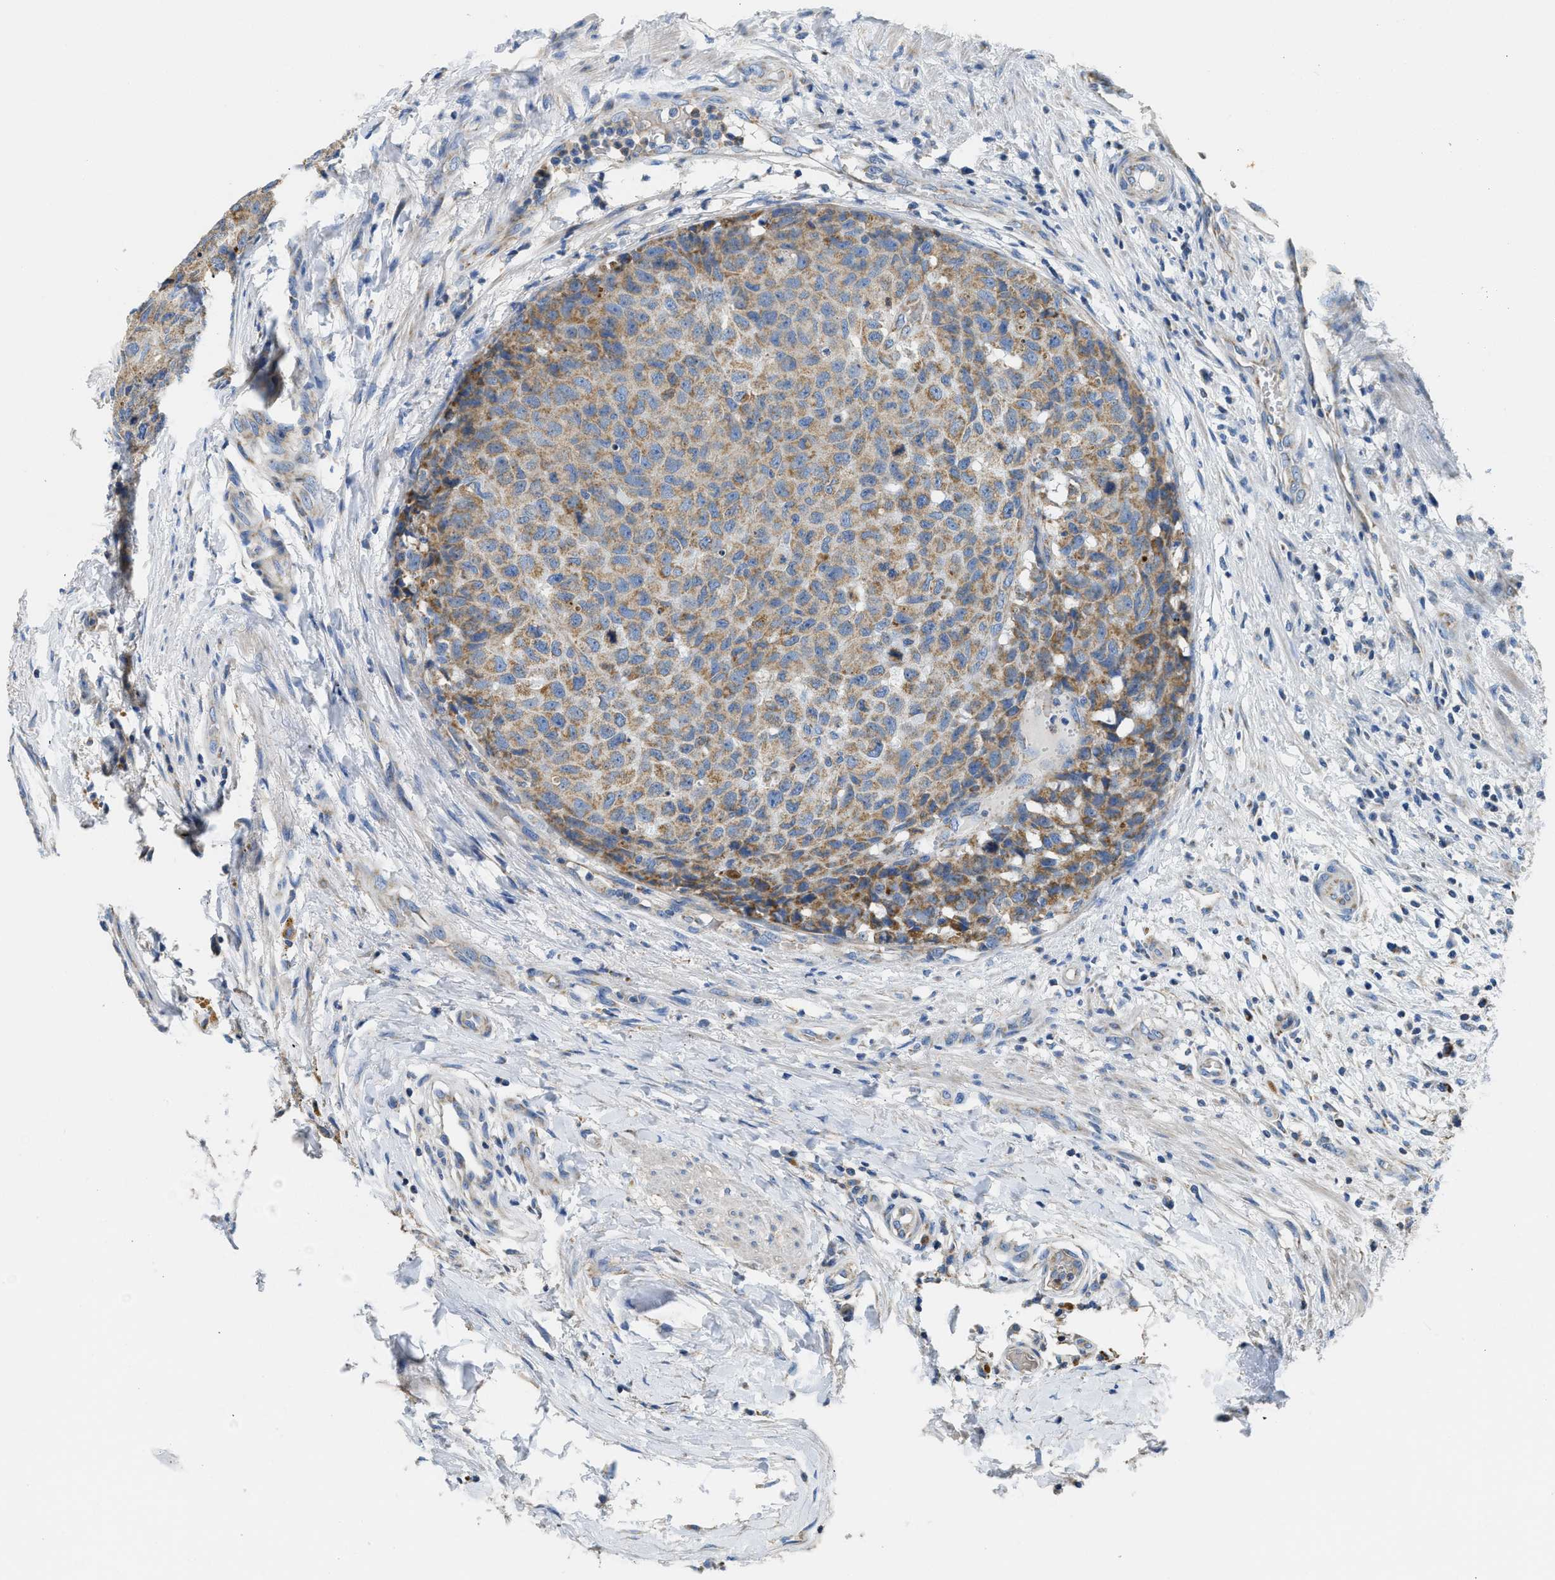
{"staining": {"intensity": "weak", "quantity": ">75%", "location": "cytoplasmic/membranous"}, "tissue": "testis cancer", "cell_type": "Tumor cells", "image_type": "cancer", "snomed": [{"axis": "morphology", "description": "Seminoma, NOS"}, {"axis": "topography", "description": "Testis"}], "caption": "A brown stain shows weak cytoplasmic/membranous staining of a protein in human testis seminoma tumor cells.", "gene": "SLC25A13", "patient": {"sex": "male", "age": 59}}